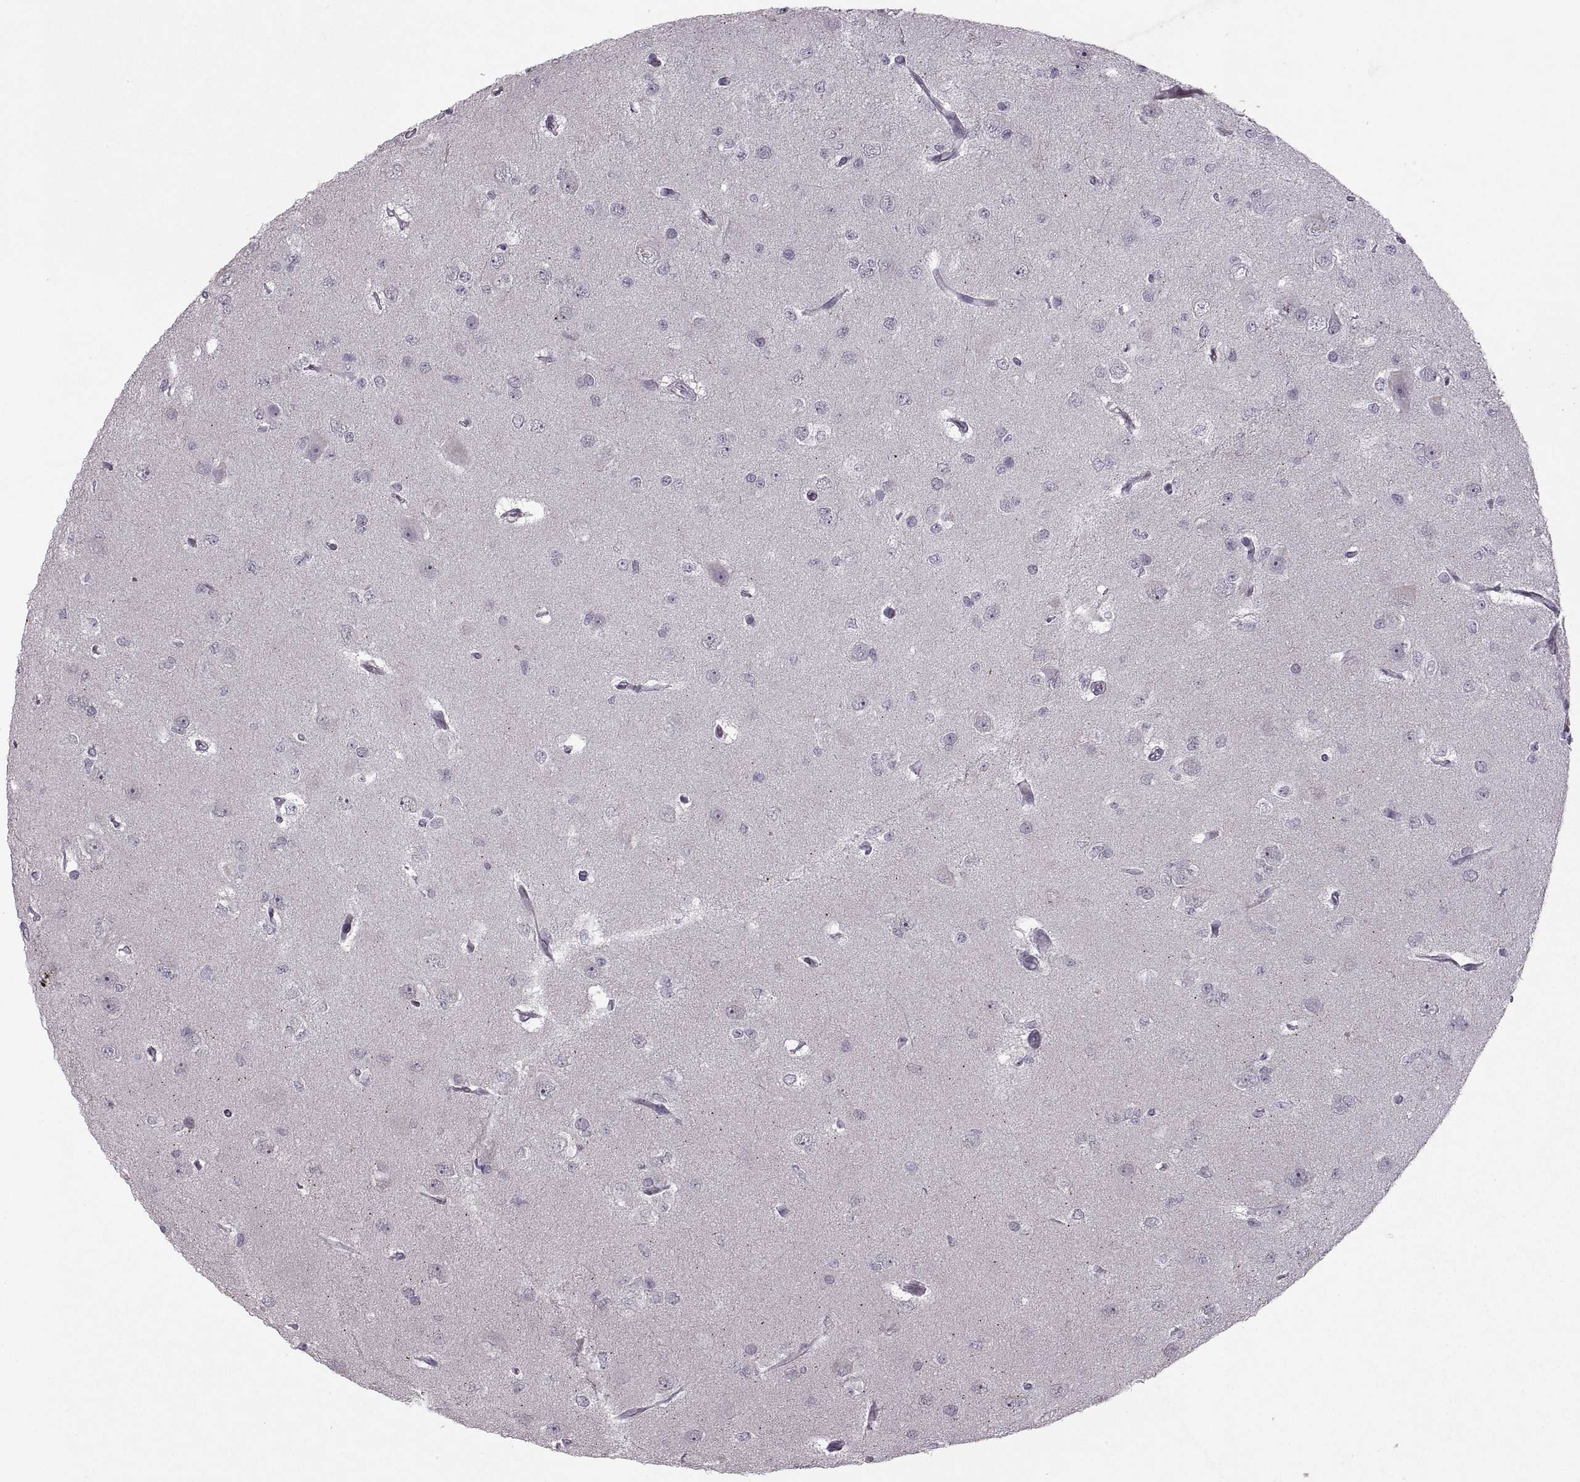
{"staining": {"intensity": "negative", "quantity": "none", "location": "none"}, "tissue": "glioma", "cell_type": "Tumor cells", "image_type": "cancer", "snomed": [{"axis": "morphology", "description": "Glioma, malignant, Low grade"}, {"axis": "topography", "description": "Brain"}], "caption": "Tumor cells are negative for protein expression in human malignant glioma (low-grade).", "gene": "MGAT4D", "patient": {"sex": "male", "age": 27}}